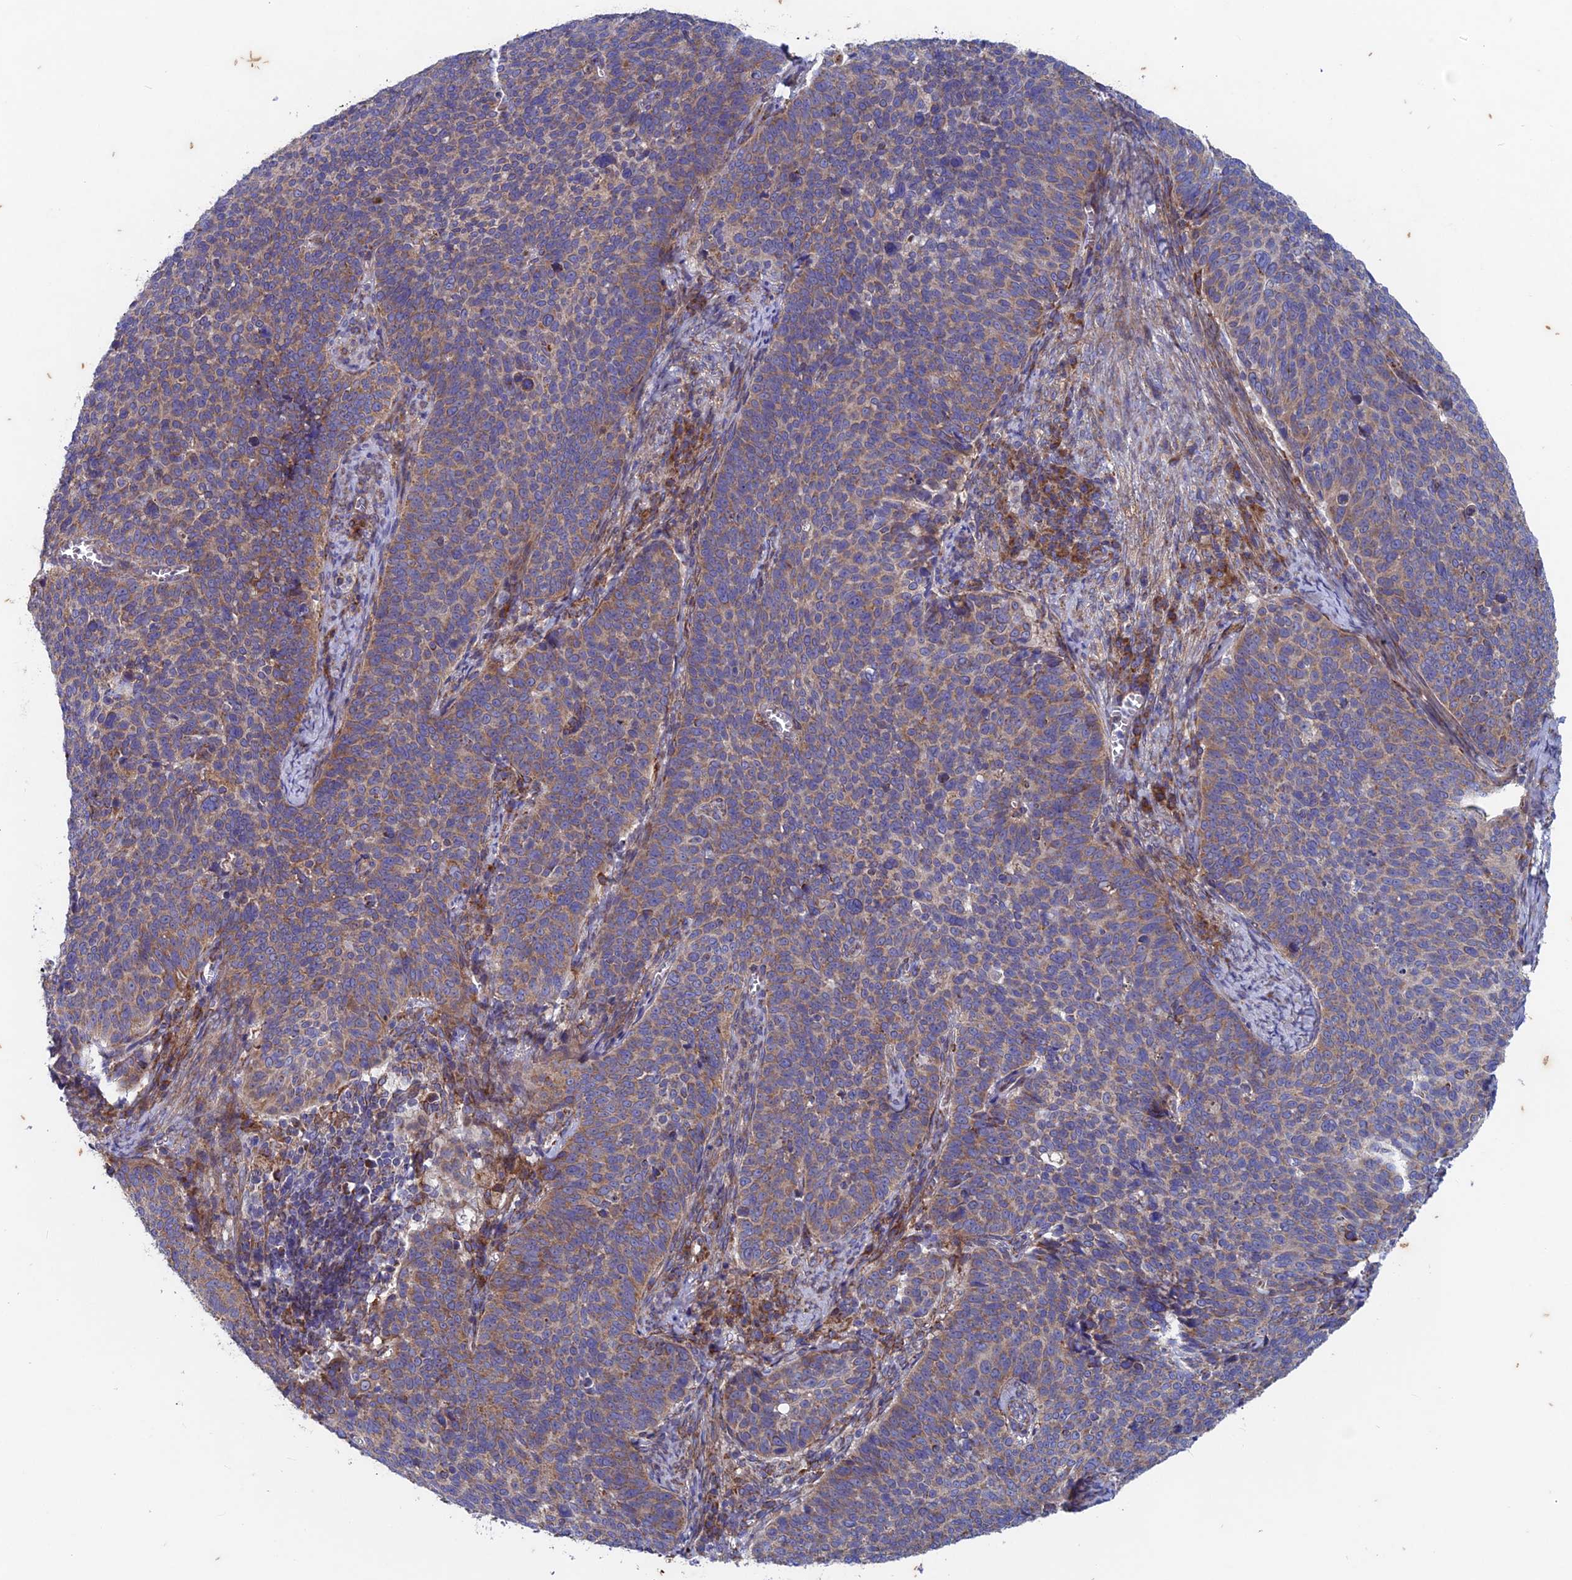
{"staining": {"intensity": "weak", "quantity": "25%-75%", "location": "cytoplasmic/membranous"}, "tissue": "cervical cancer", "cell_type": "Tumor cells", "image_type": "cancer", "snomed": [{"axis": "morphology", "description": "Normal tissue, NOS"}, {"axis": "morphology", "description": "Squamous cell carcinoma, NOS"}, {"axis": "topography", "description": "Cervix"}], "caption": "Squamous cell carcinoma (cervical) was stained to show a protein in brown. There is low levels of weak cytoplasmic/membranous staining in about 25%-75% of tumor cells.", "gene": "AP4S1", "patient": {"sex": "female", "age": 39}}